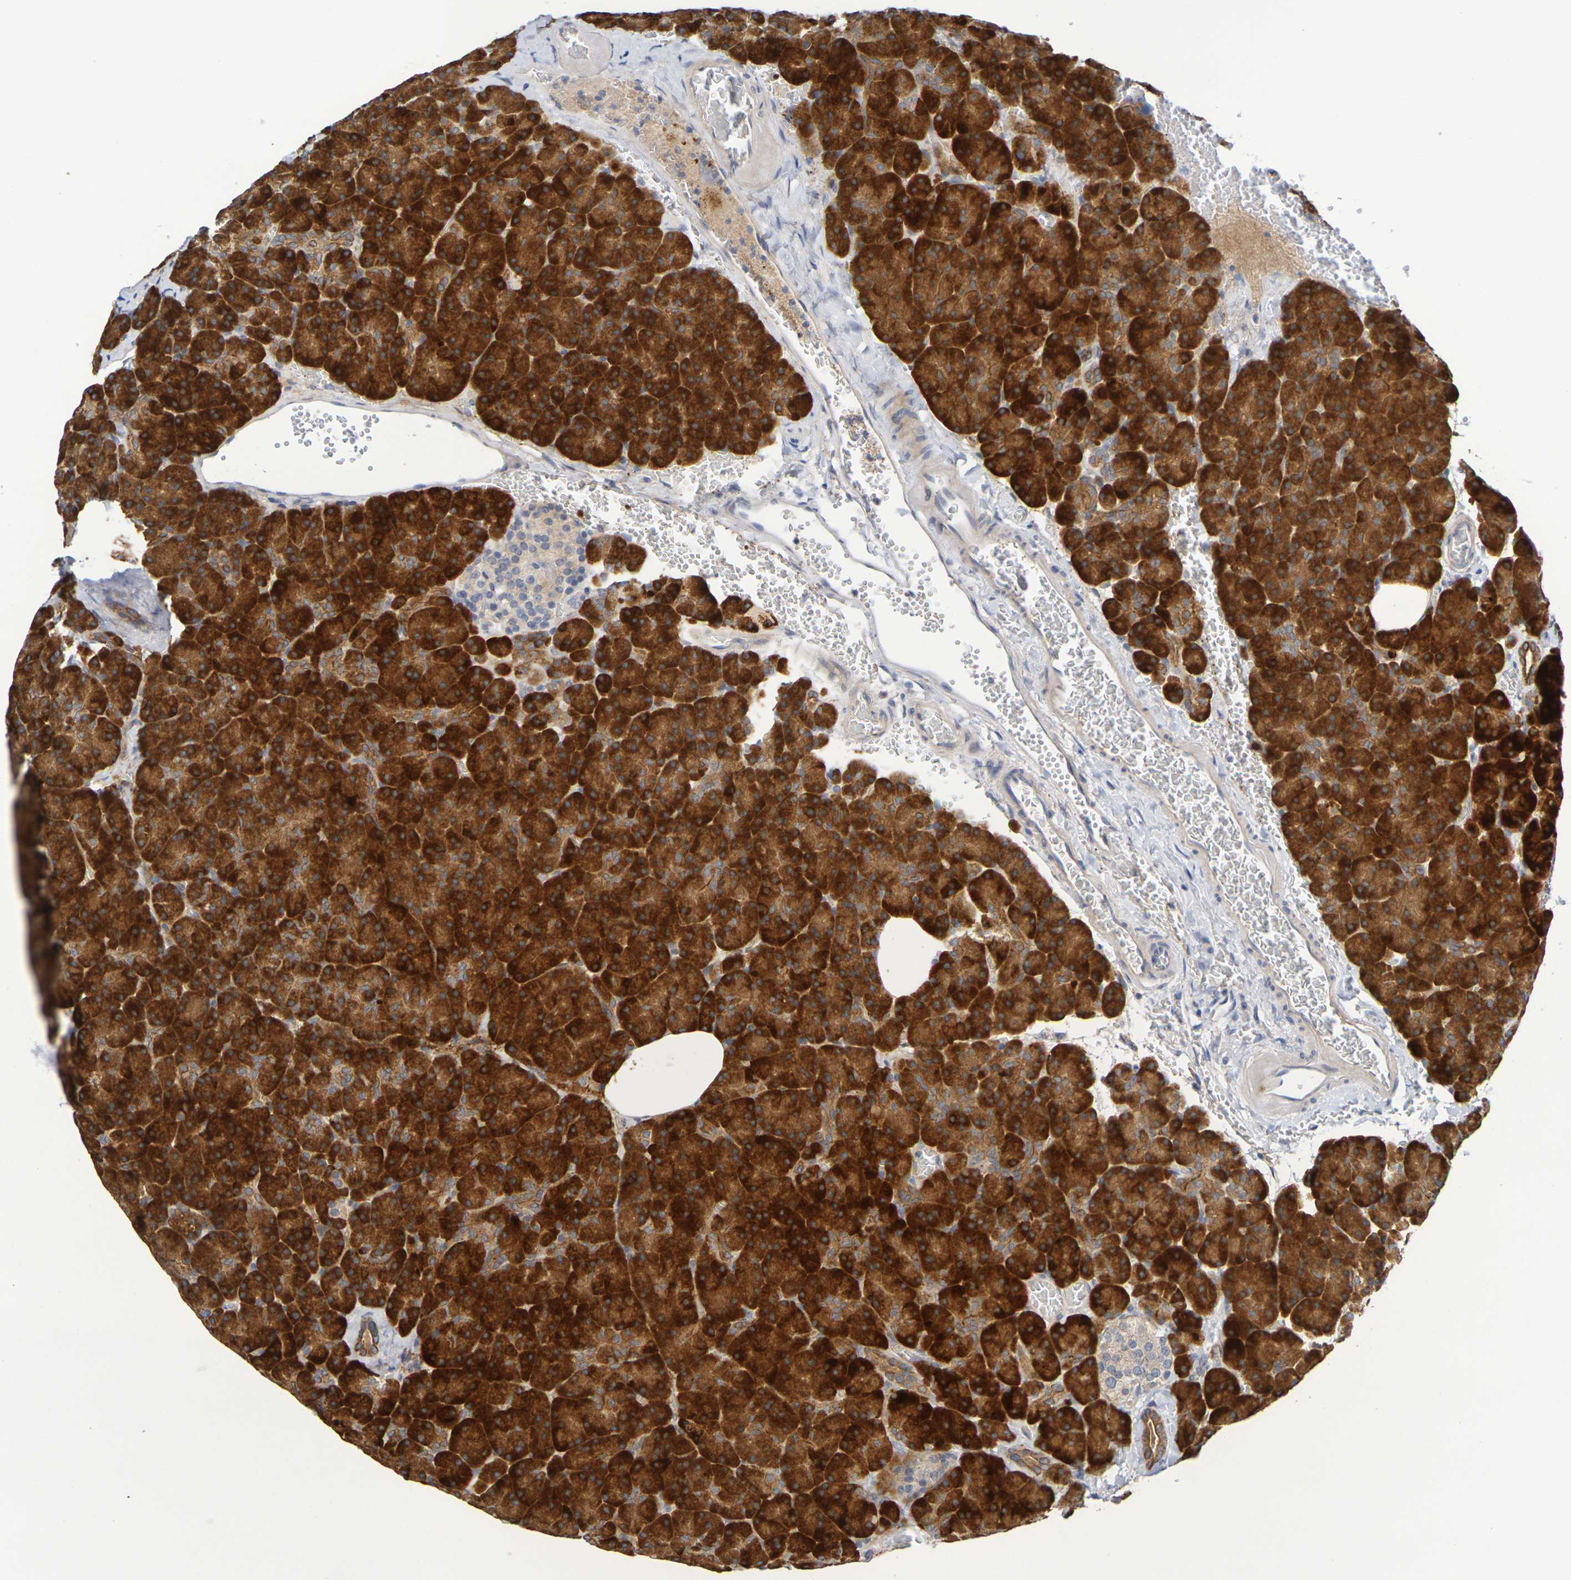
{"staining": {"intensity": "strong", "quantity": ">75%", "location": "cytoplasmic/membranous"}, "tissue": "pancreas", "cell_type": "Exocrine glandular cells", "image_type": "normal", "snomed": [{"axis": "morphology", "description": "Normal tissue, NOS"}, {"axis": "topography", "description": "Pancreas"}], "caption": "Immunohistochemistry (IHC) (DAB (3,3'-diaminobenzidine)) staining of unremarkable pancreas exhibits strong cytoplasmic/membranous protein positivity in about >75% of exocrine glandular cells.", "gene": "SDC4", "patient": {"sex": "female", "age": 35}}